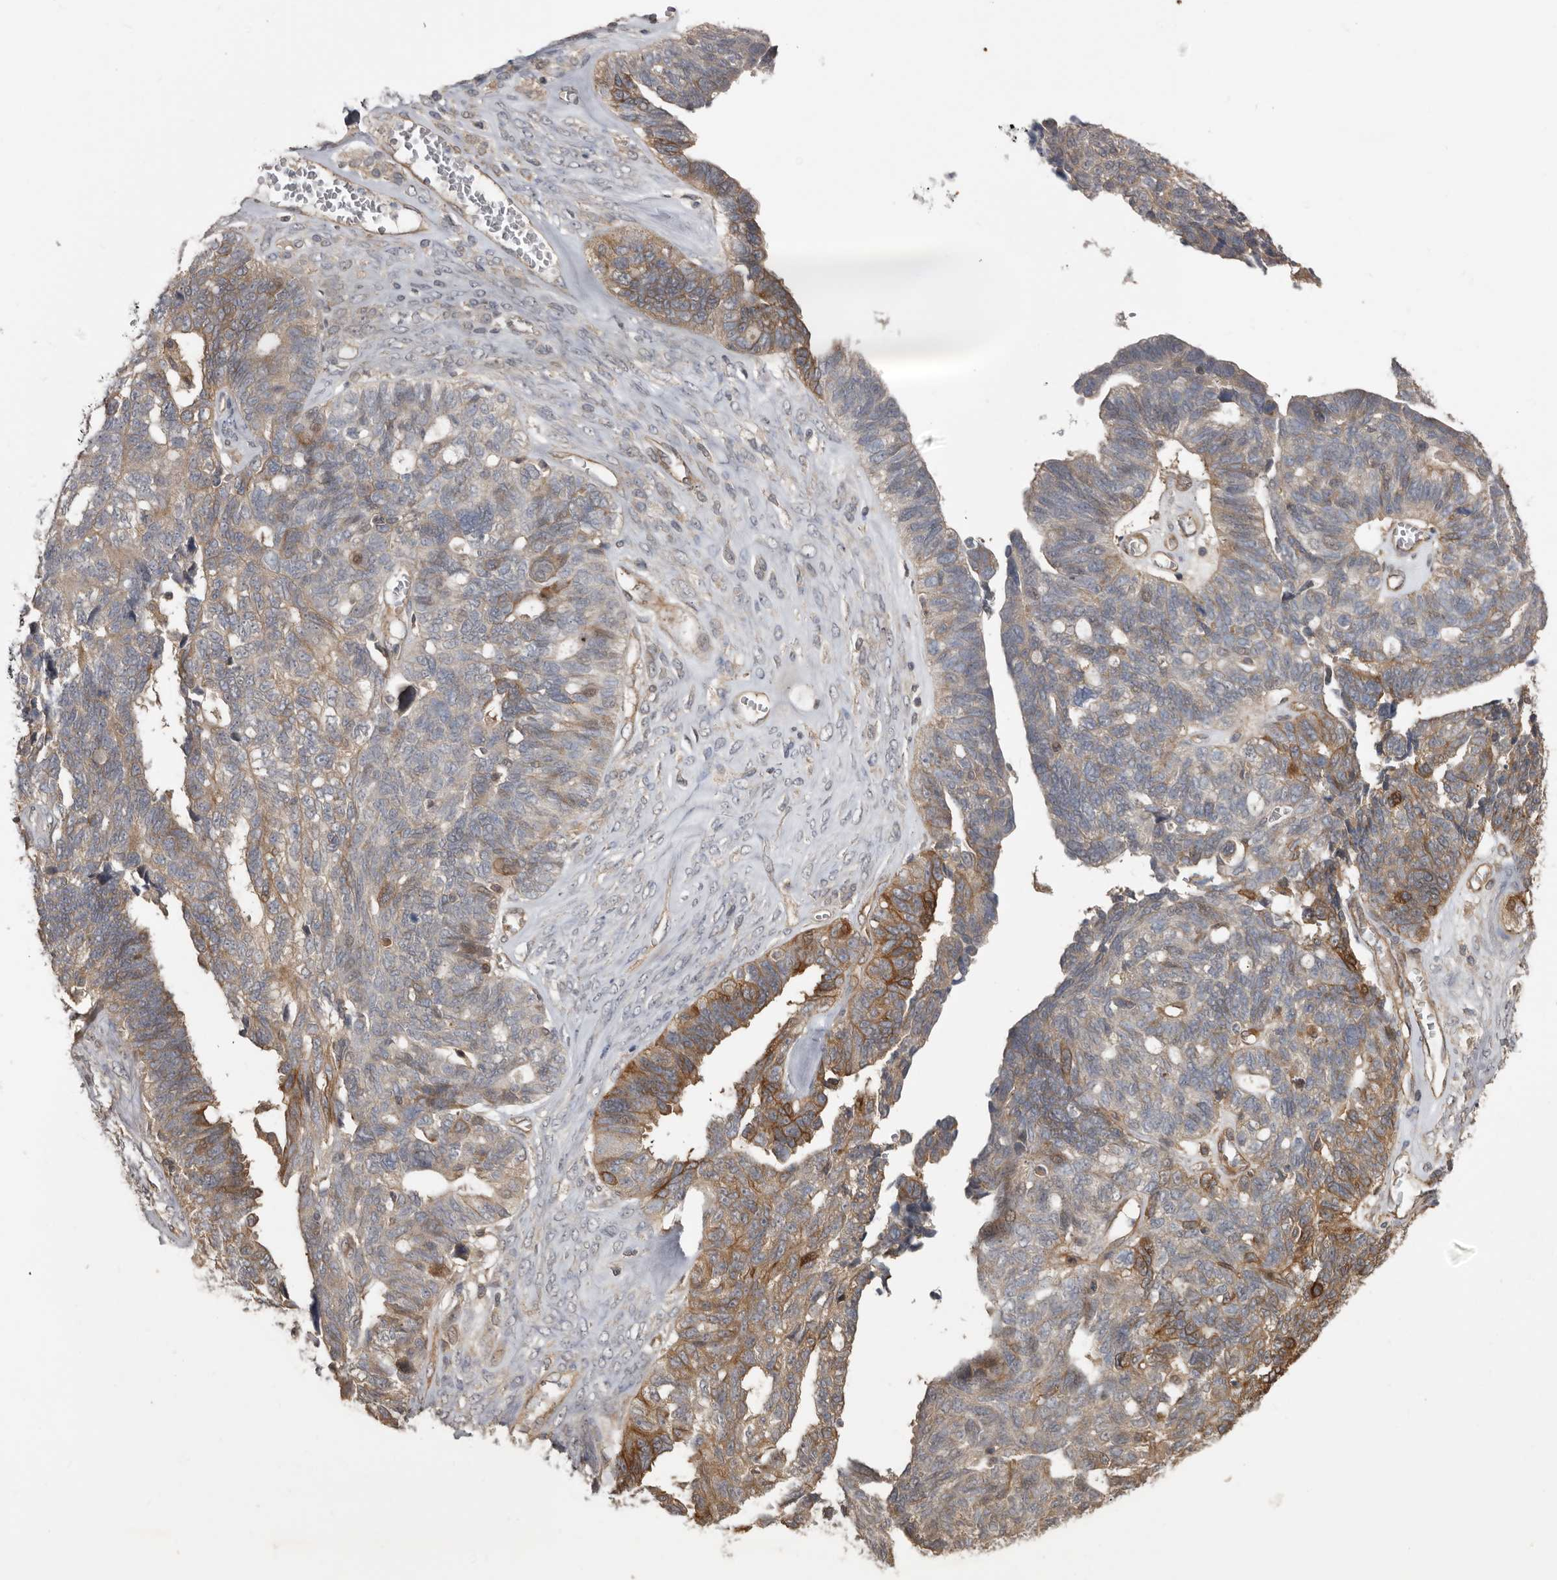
{"staining": {"intensity": "moderate", "quantity": "<25%", "location": "cytoplasmic/membranous"}, "tissue": "ovarian cancer", "cell_type": "Tumor cells", "image_type": "cancer", "snomed": [{"axis": "morphology", "description": "Cystadenocarcinoma, serous, NOS"}, {"axis": "topography", "description": "Ovary"}], "caption": "Protein staining by immunohistochemistry displays moderate cytoplasmic/membranous positivity in approximately <25% of tumor cells in ovarian cancer (serous cystadenocarcinoma).", "gene": "EXOC3L1", "patient": {"sex": "female", "age": 79}}